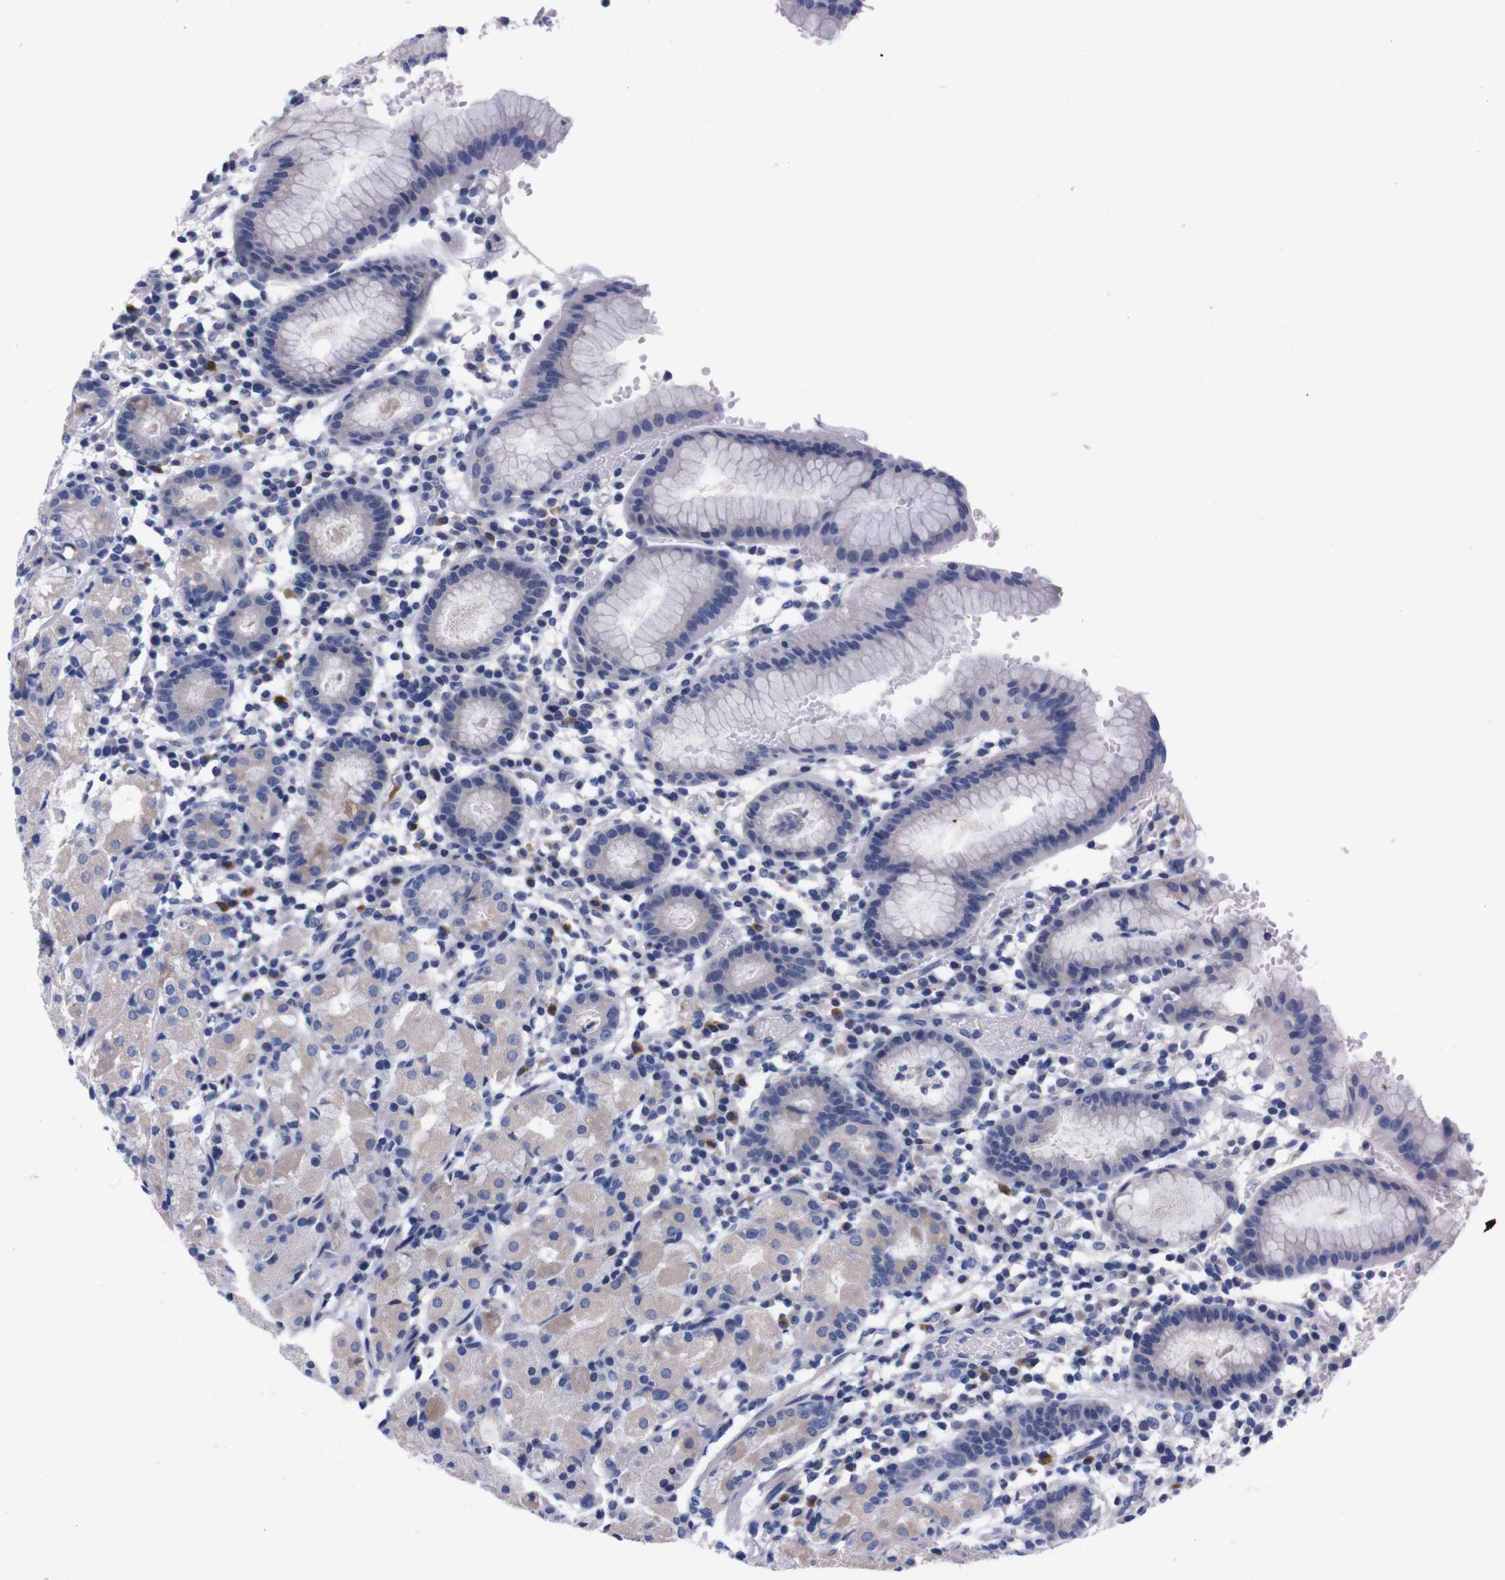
{"staining": {"intensity": "negative", "quantity": "none", "location": "none"}, "tissue": "stomach", "cell_type": "Glandular cells", "image_type": "normal", "snomed": [{"axis": "morphology", "description": "Normal tissue, NOS"}, {"axis": "topography", "description": "Stomach"}, {"axis": "topography", "description": "Stomach, lower"}], "caption": "Immunohistochemistry (IHC) micrograph of normal stomach stained for a protein (brown), which displays no positivity in glandular cells. Brightfield microscopy of immunohistochemistry (IHC) stained with DAB (3,3'-diaminobenzidine) (brown) and hematoxylin (blue), captured at high magnification.", "gene": "FAM210A", "patient": {"sex": "female", "age": 75}}